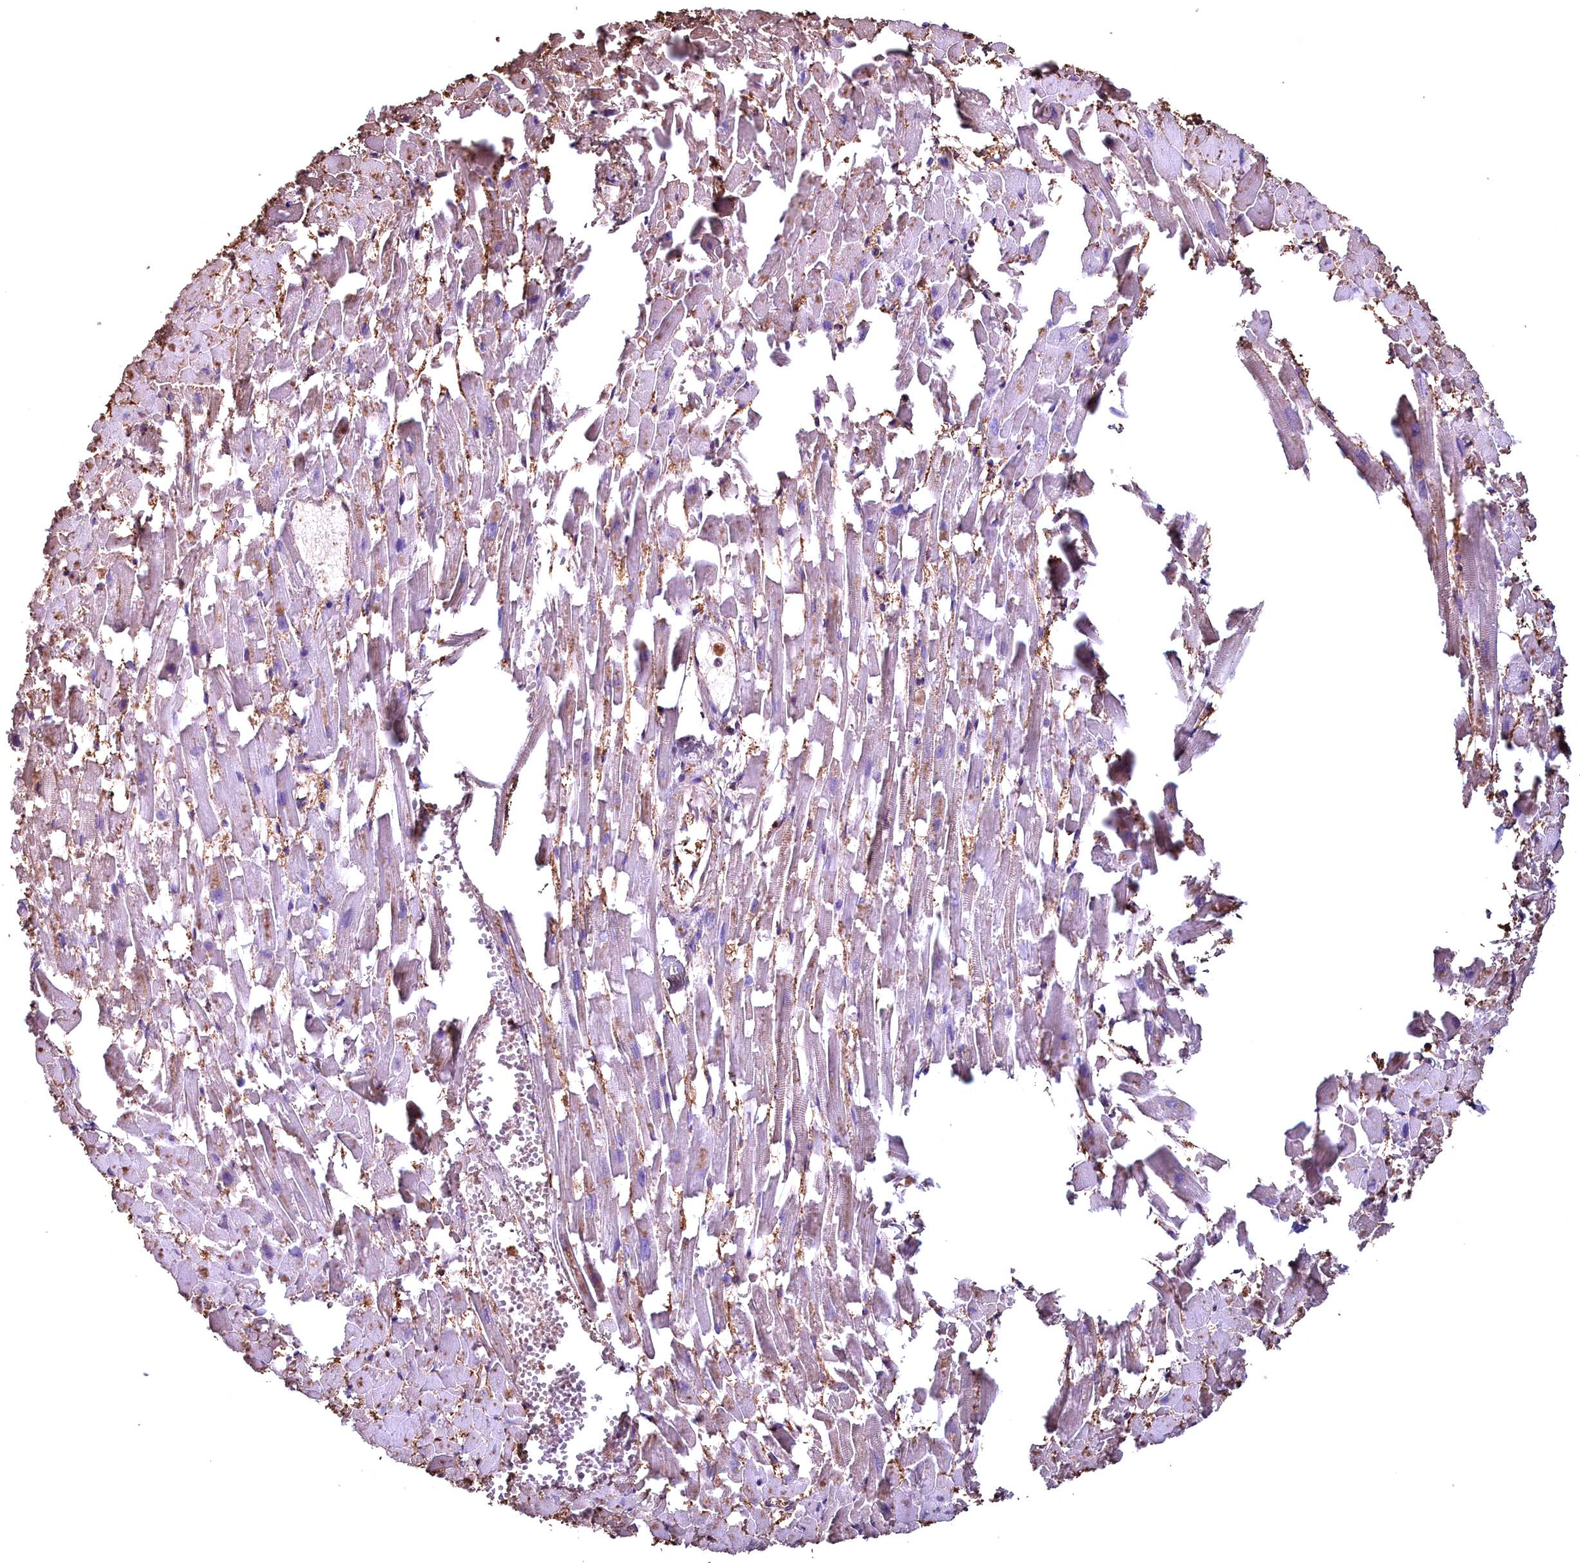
{"staining": {"intensity": "moderate", "quantity": ">75%", "location": "cytoplasmic/membranous,nuclear"}, "tissue": "heart muscle", "cell_type": "Cardiomyocytes", "image_type": "normal", "snomed": [{"axis": "morphology", "description": "Normal tissue, NOS"}, {"axis": "topography", "description": "Heart"}], "caption": "Moderate cytoplasmic/membranous,nuclear staining for a protein is present in about >75% of cardiomyocytes of unremarkable heart muscle using IHC.", "gene": "GAPDH", "patient": {"sex": "female", "age": 64}}